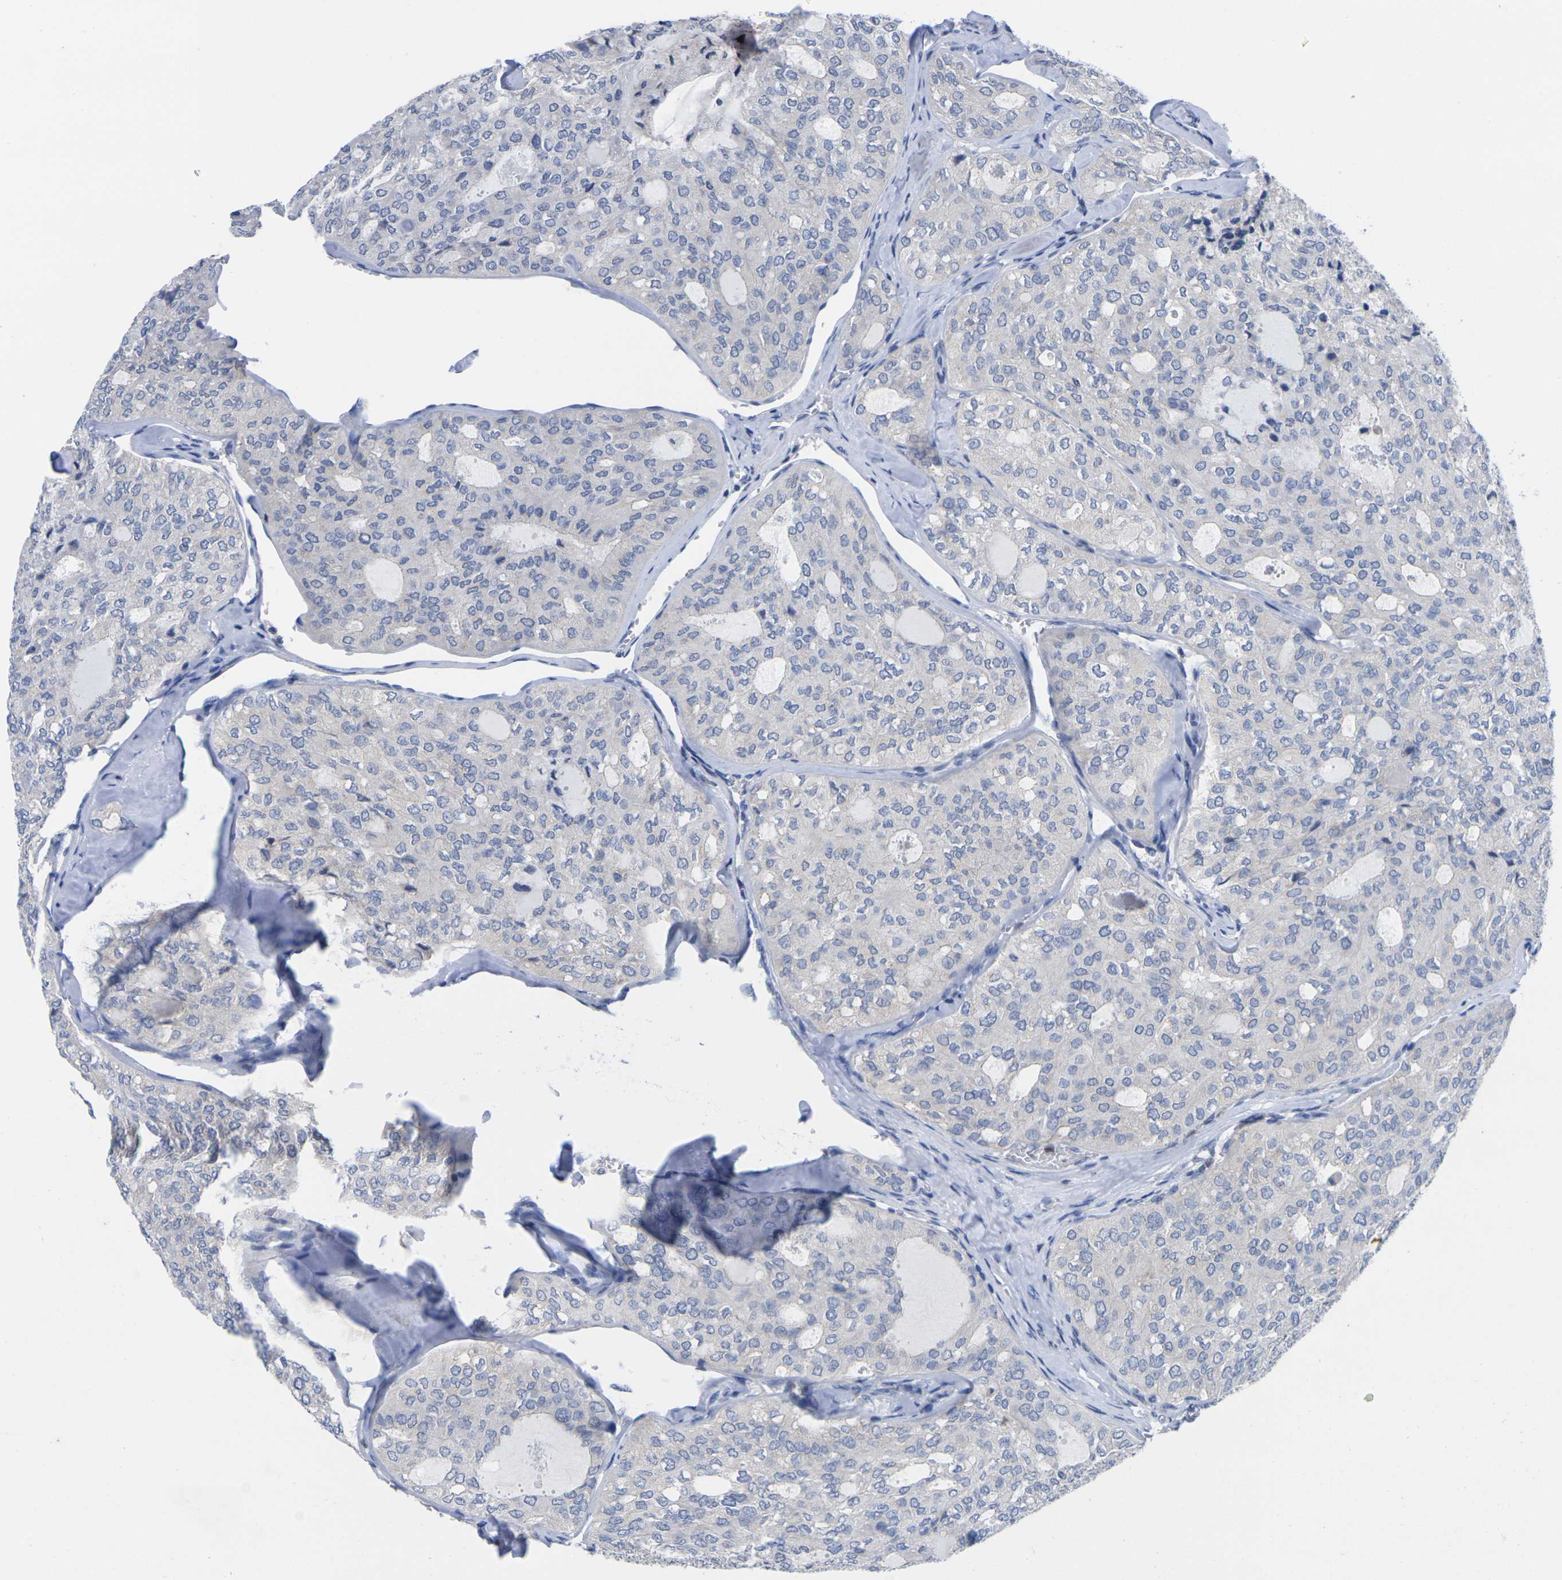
{"staining": {"intensity": "negative", "quantity": "none", "location": "none"}, "tissue": "thyroid cancer", "cell_type": "Tumor cells", "image_type": "cancer", "snomed": [{"axis": "morphology", "description": "Follicular adenoma carcinoma, NOS"}, {"axis": "topography", "description": "Thyroid gland"}], "caption": "Tumor cells show no significant expression in thyroid cancer. (Immunohistochemistry, brightfield microscopy, high magnification).", "gene": "IKZF1", "patient": {"sex": "male", "age": 75}}